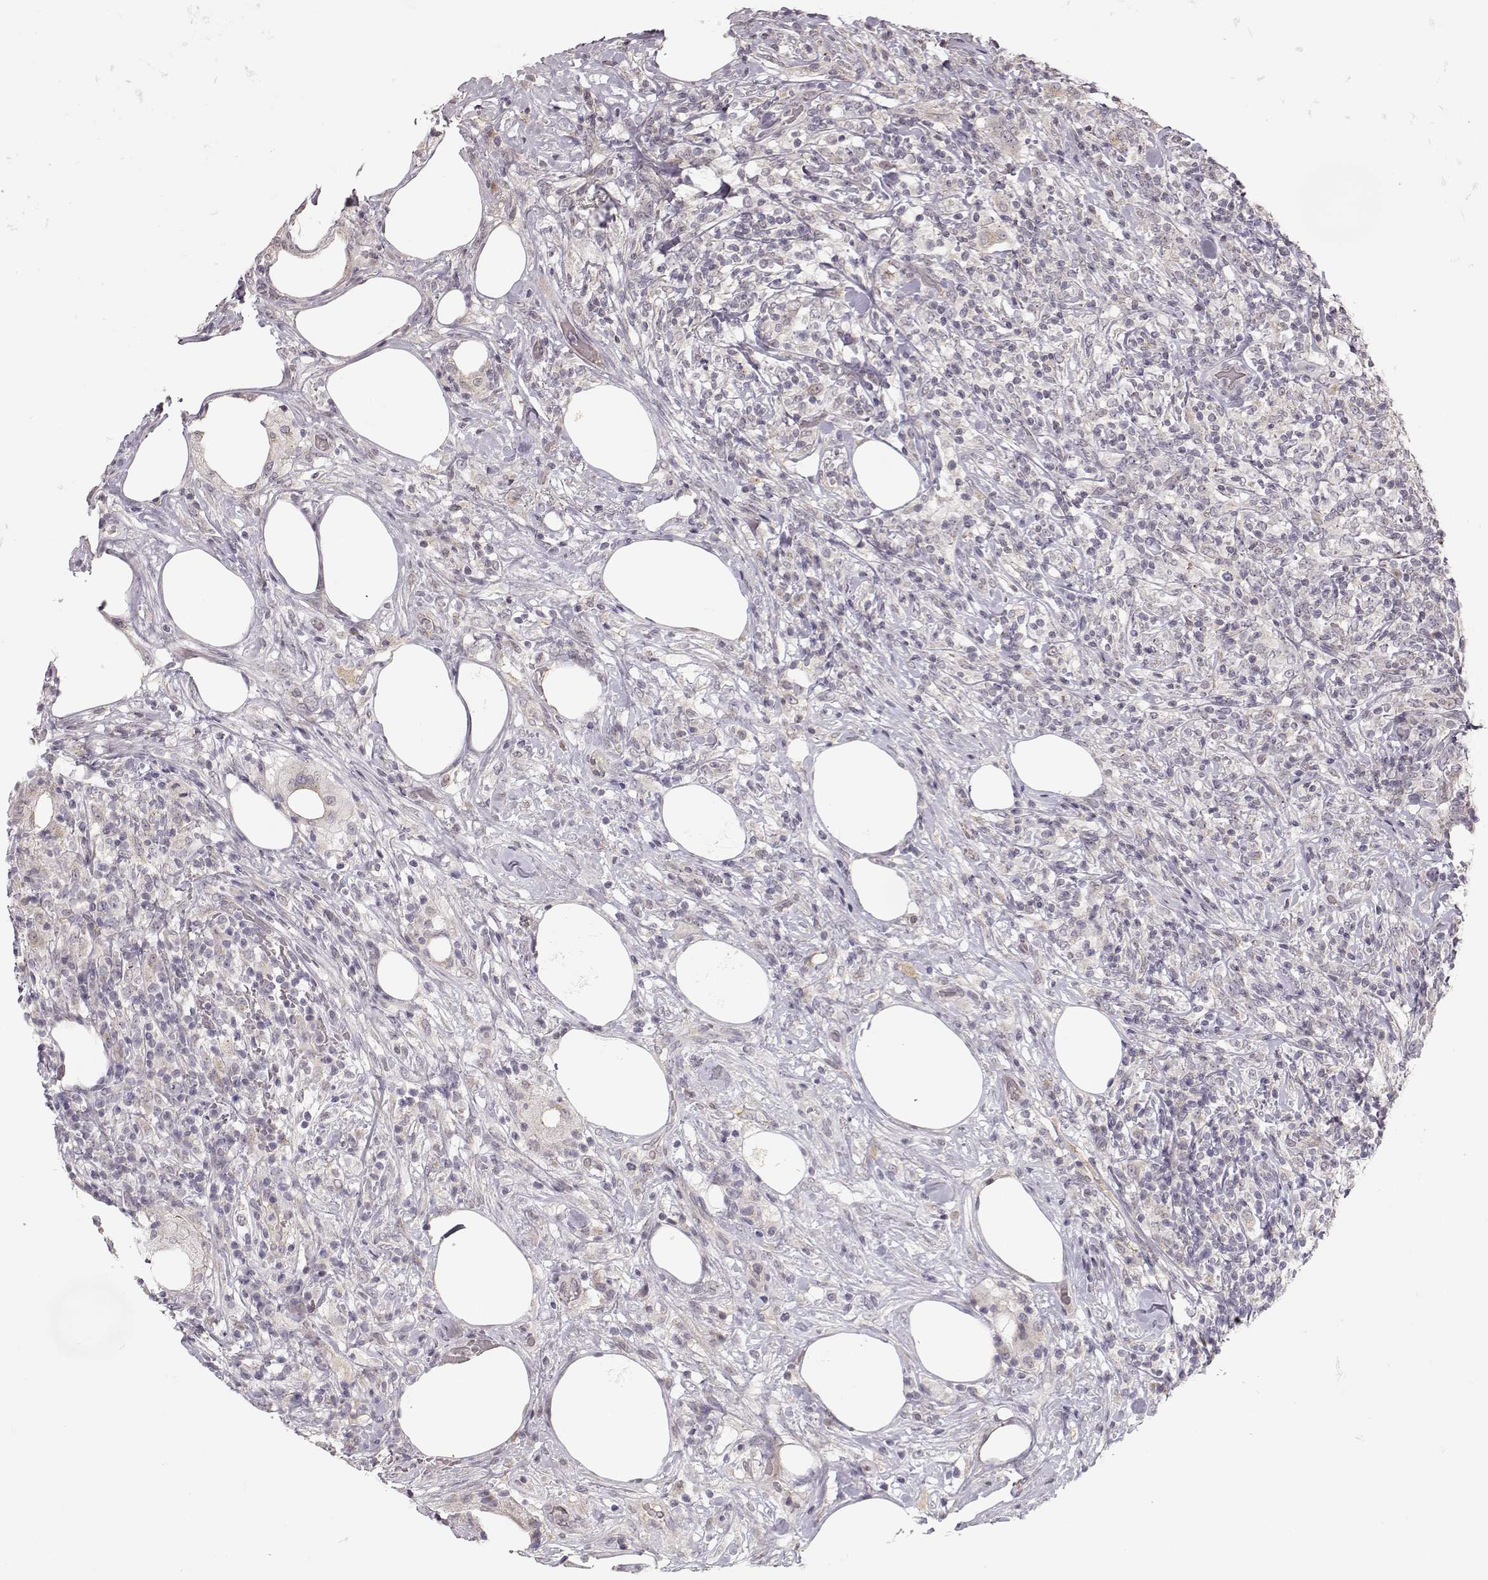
{"staining": {"intensity": "negative", "quantity": "none", "location": "none"}, "tissue": "lymphoma", "cell_type": "Tumor cells", "image_type": "cancer", "snomed": [{"axis": "morphology", "description": "Malignant lymphoma, non-Hodgkin's type, High grade"}, {"axis": "topography", "description": "Lymph node"}], "caption": "Micrograph shows no significant protein positivity in tumor cells of lymphoma.", "gene": "PNMT", "patient": {"sex": "female", "age": 84}}